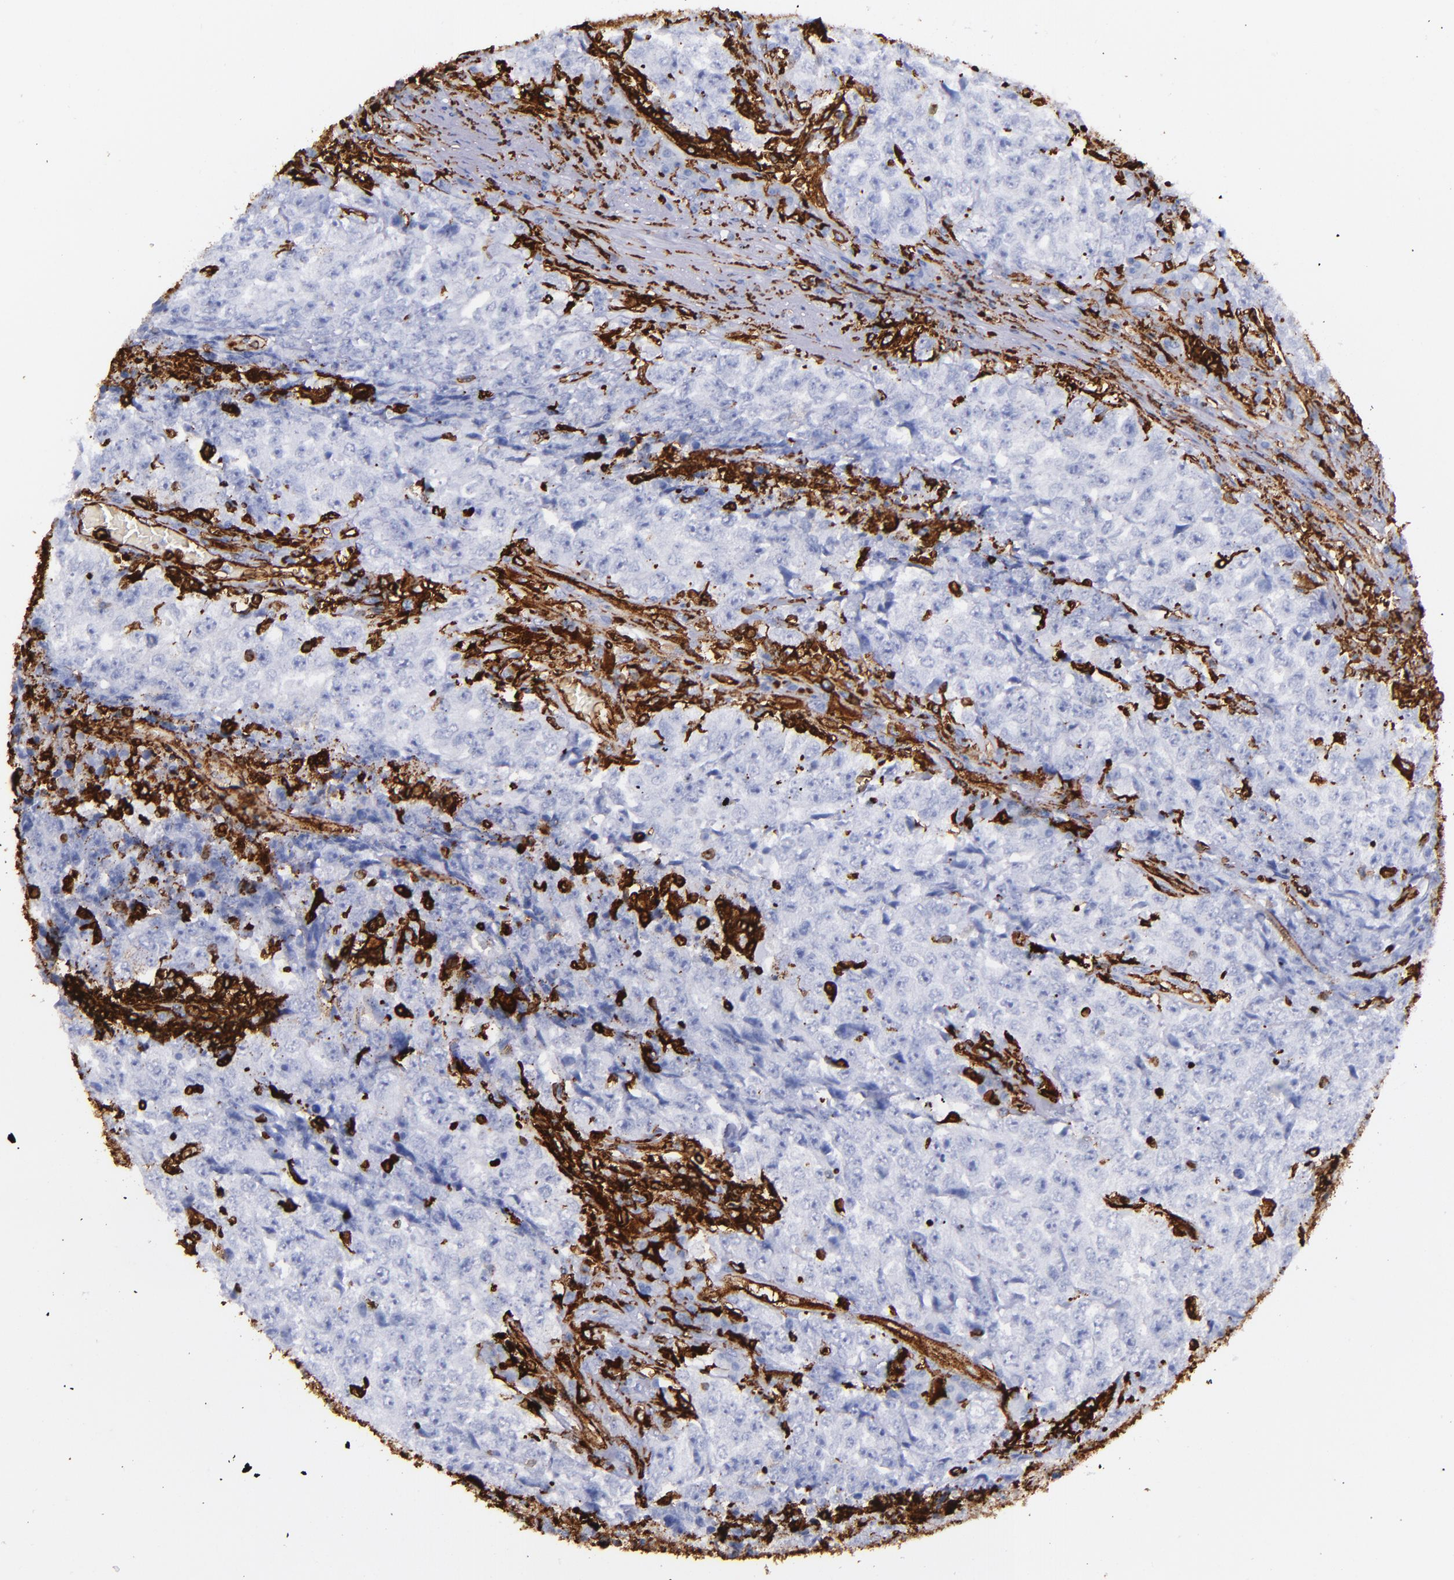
{"staining": {"intensity": "negative", "quantity": "none", "location": "none"}, "tissue": "testis cancer", "cell_type": "Tumor cells", "image_type": "cancer", "snomed": [{"axis": "morphology", "description": "Necrosis, NOS"}, {"axis": "morphology", "description": "Carcinoma, Embryonal, NOS"}, {"axis": "topography", "description": "Testis"}], "caption": "This is a micrograph of immunohistochemistry staining of embryonal carcinoma (testis), which shows no staining in tumor cells.", "gene": "HLA-DRA", "patient": {"sex": "male", "age": 19}}